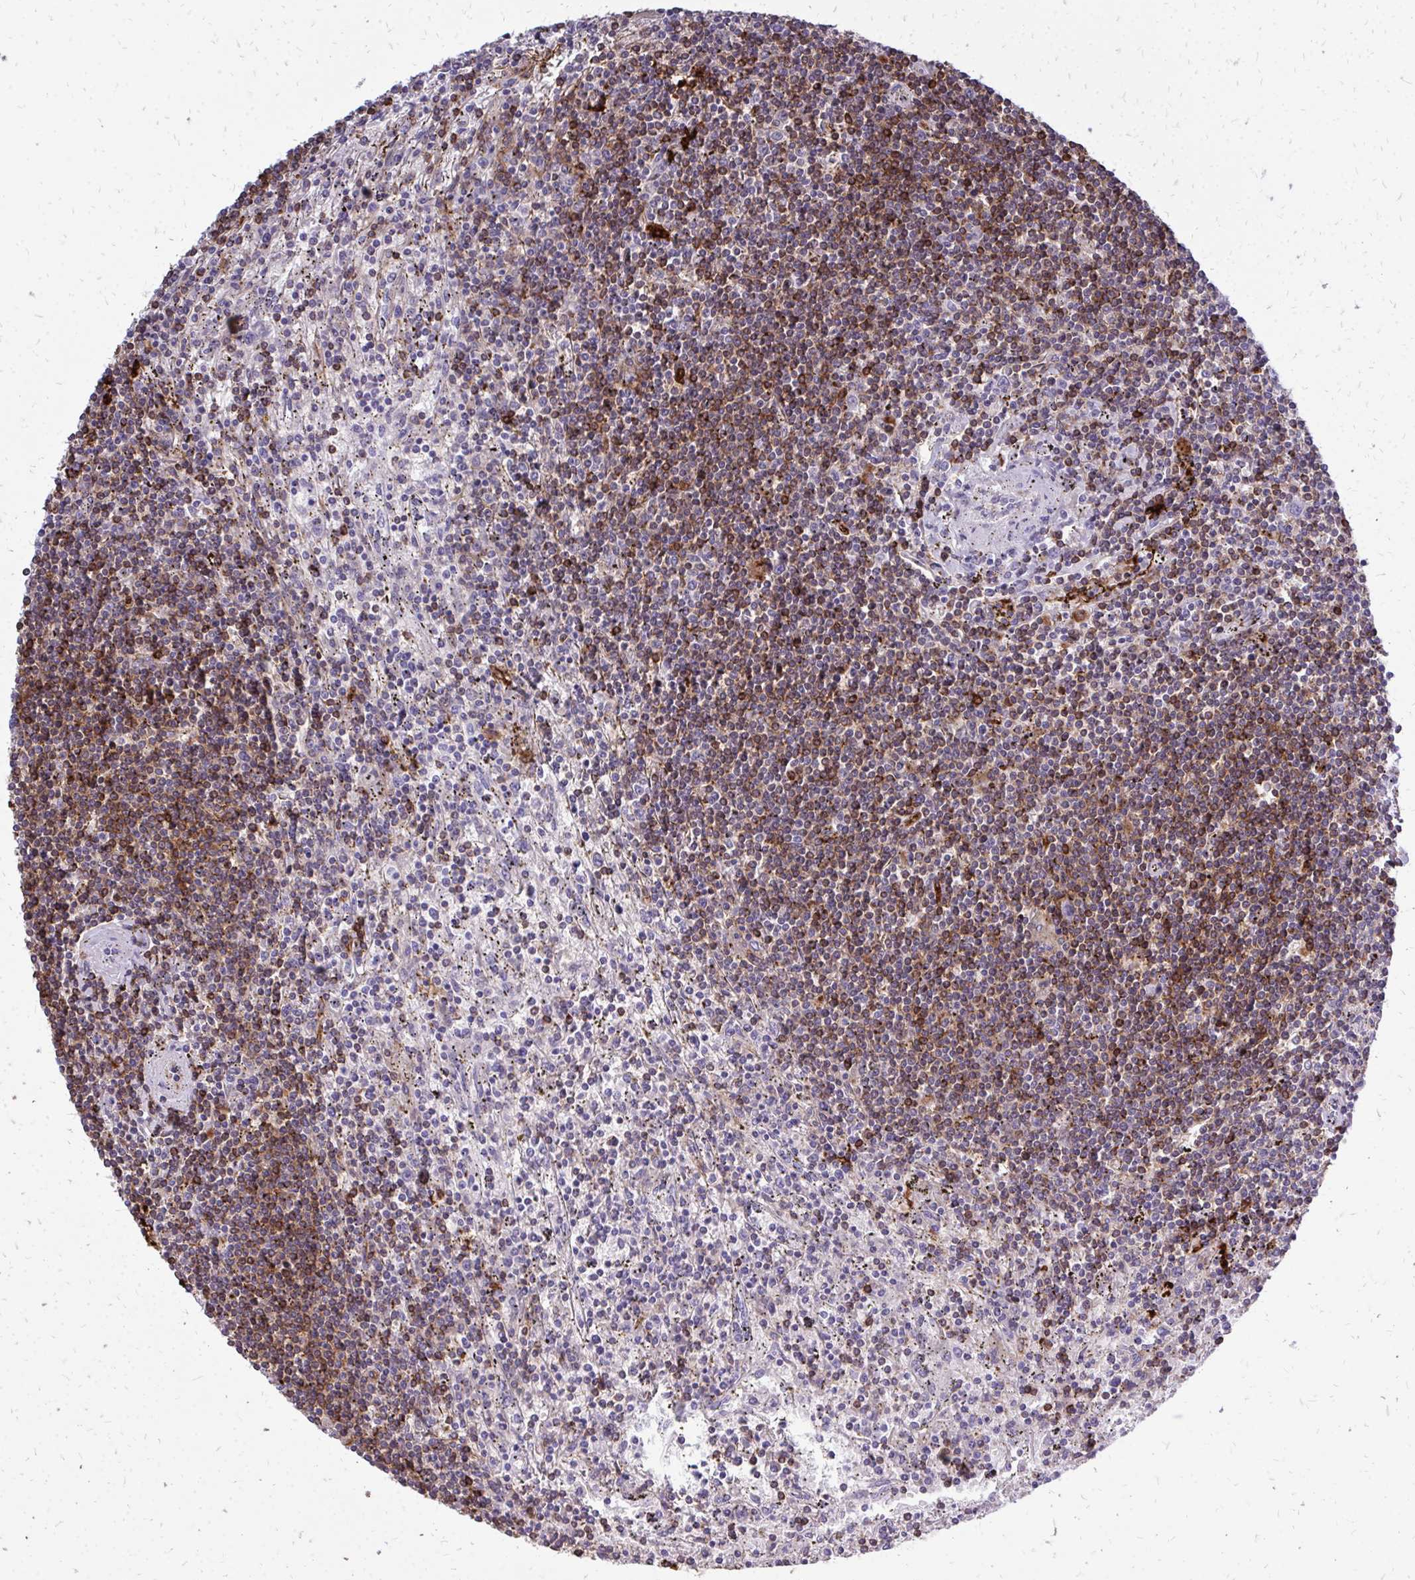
{"staining": {"intensity": "moderate", "quantity": "25%-75%", "location": "cytoplasmic/membranous"}, "tissue": "lymphoma", "cell_type": "Tumor cells", "image_type": "cancer", "snomed": [{"axis": "morphology", "description": "Malignant lymphoma, non-Hodgkin's type, Low grade"}, {"axis": "topography", "description": "Spleen"}], "caption": "Immunohistochemical staining of lymphoma shows medium levels of moderate cytoplasmic/membranous protein expression in about 25%-75% of tumor cells.", "gene": "MARCKSL1", "patient": {"sex": "male", "age": 76}}